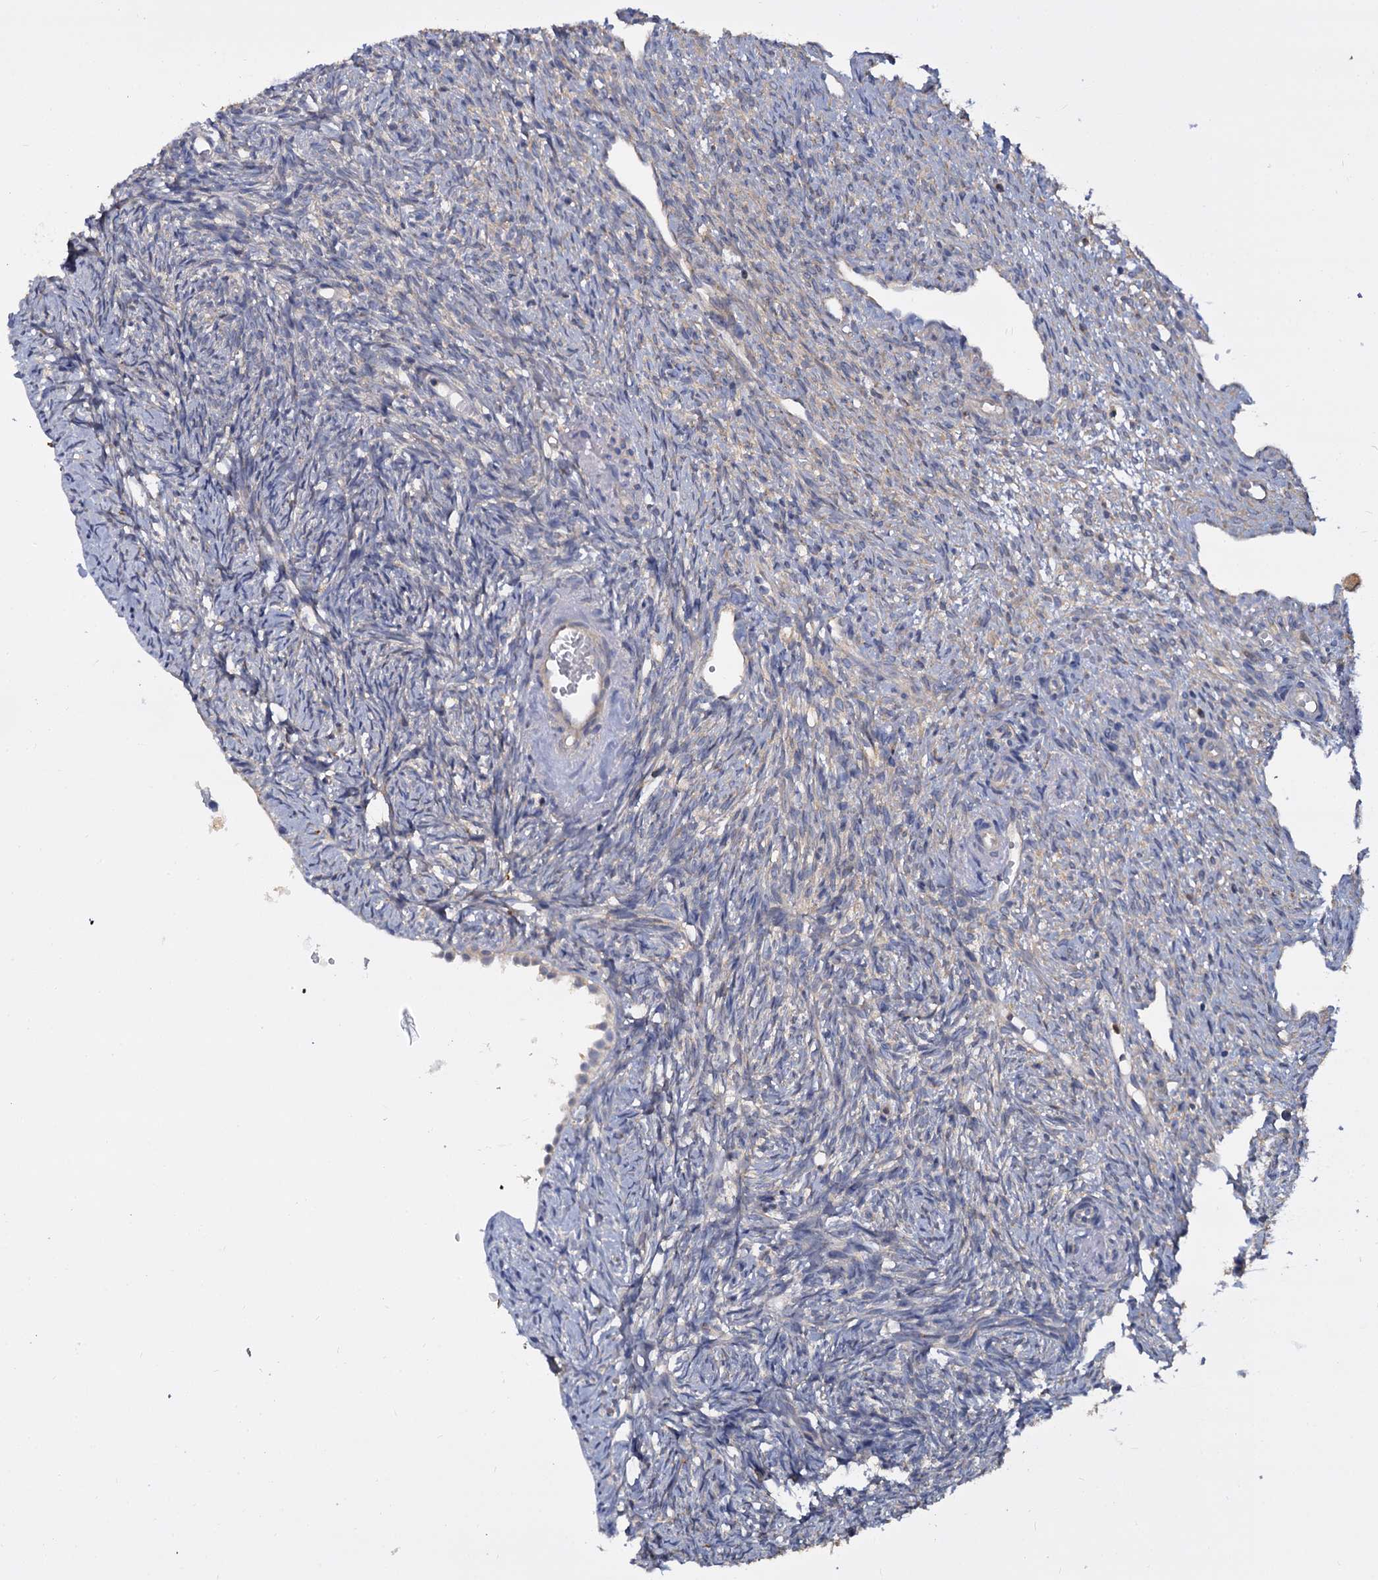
{"staining": {"intensity": "weak", "quantity": "<25%", "location": "cytoplasmic/membranous"}, "tissue": "ovary", "cell_type": "Follicle cells", "image_type": "normal", "snomed": [{"axis": "morphology", "description": "Normal tissue, NOS"}, {"axis": "topography", "description": "Ovary"}], "caption": "DAB immunohistochemical staining of unremarkable human ovary exhibits no significant staining in follicle cells.", "gene": "ANKRD13A", "patient": {"sex": "female", "age": 51}}